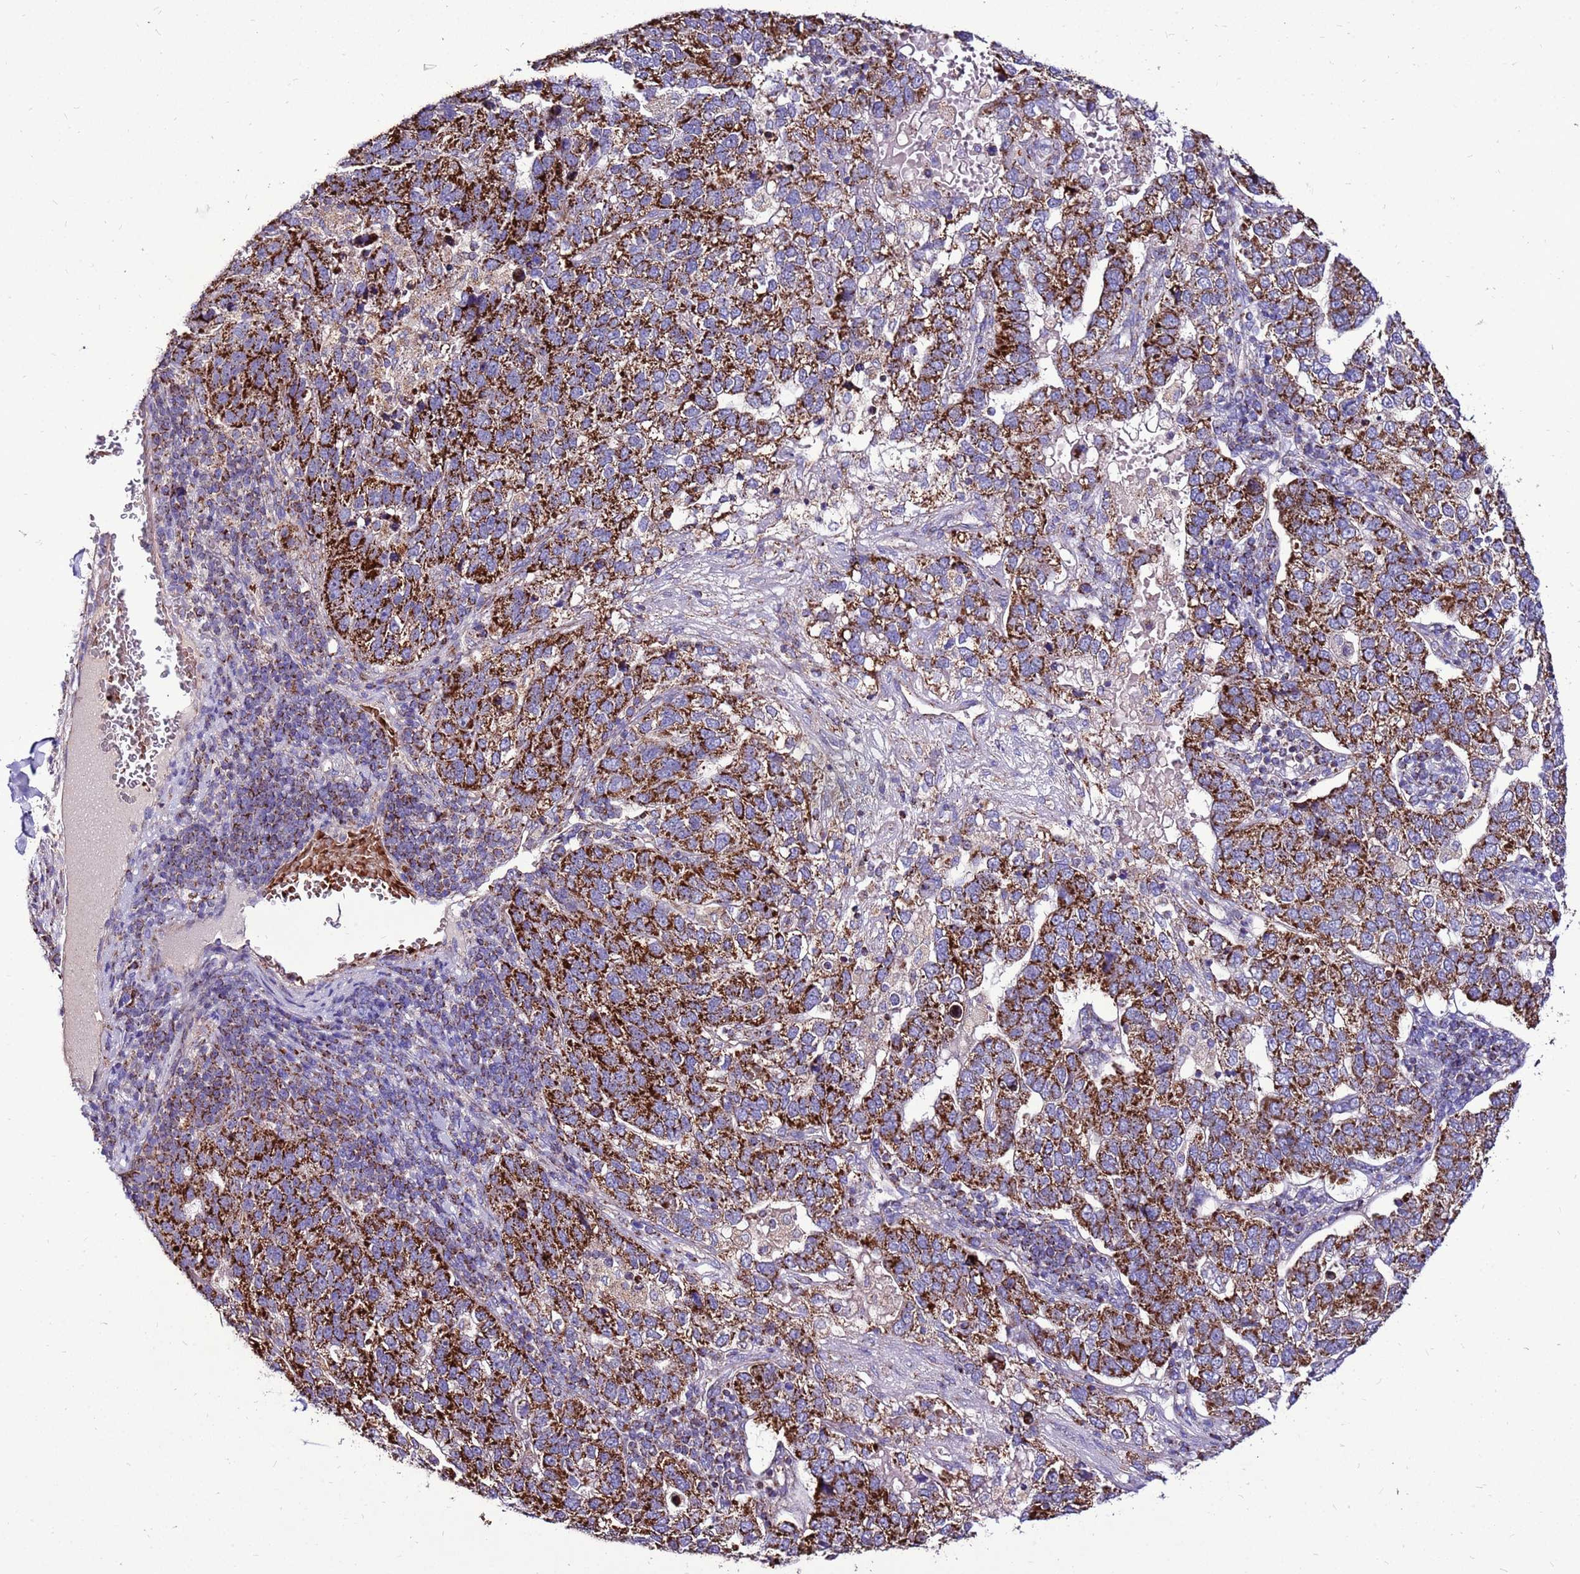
{"staining": {"intensity": "strong", "quantity": ">75%", "location": "cytoplasmic/membranous"}, "tissue": "pancreatic cancer", "cell_type": "Tumor cells", "image_type": "cancer", "snomed": [{"axis": "morphology", "description": "Adenocarcinoma, NOS"}, {"axis": "topography", "description": "Pancreas"}], "caption": "Strong cytoplasmic/membranous expression for a protein is identified in approximately >75% of tumor cells of pancreatic cancer (adenocarcinoma) using immunohistochemistry.", "gene": "SPSB3", "patient": {"sex": "female", "age": 61}}